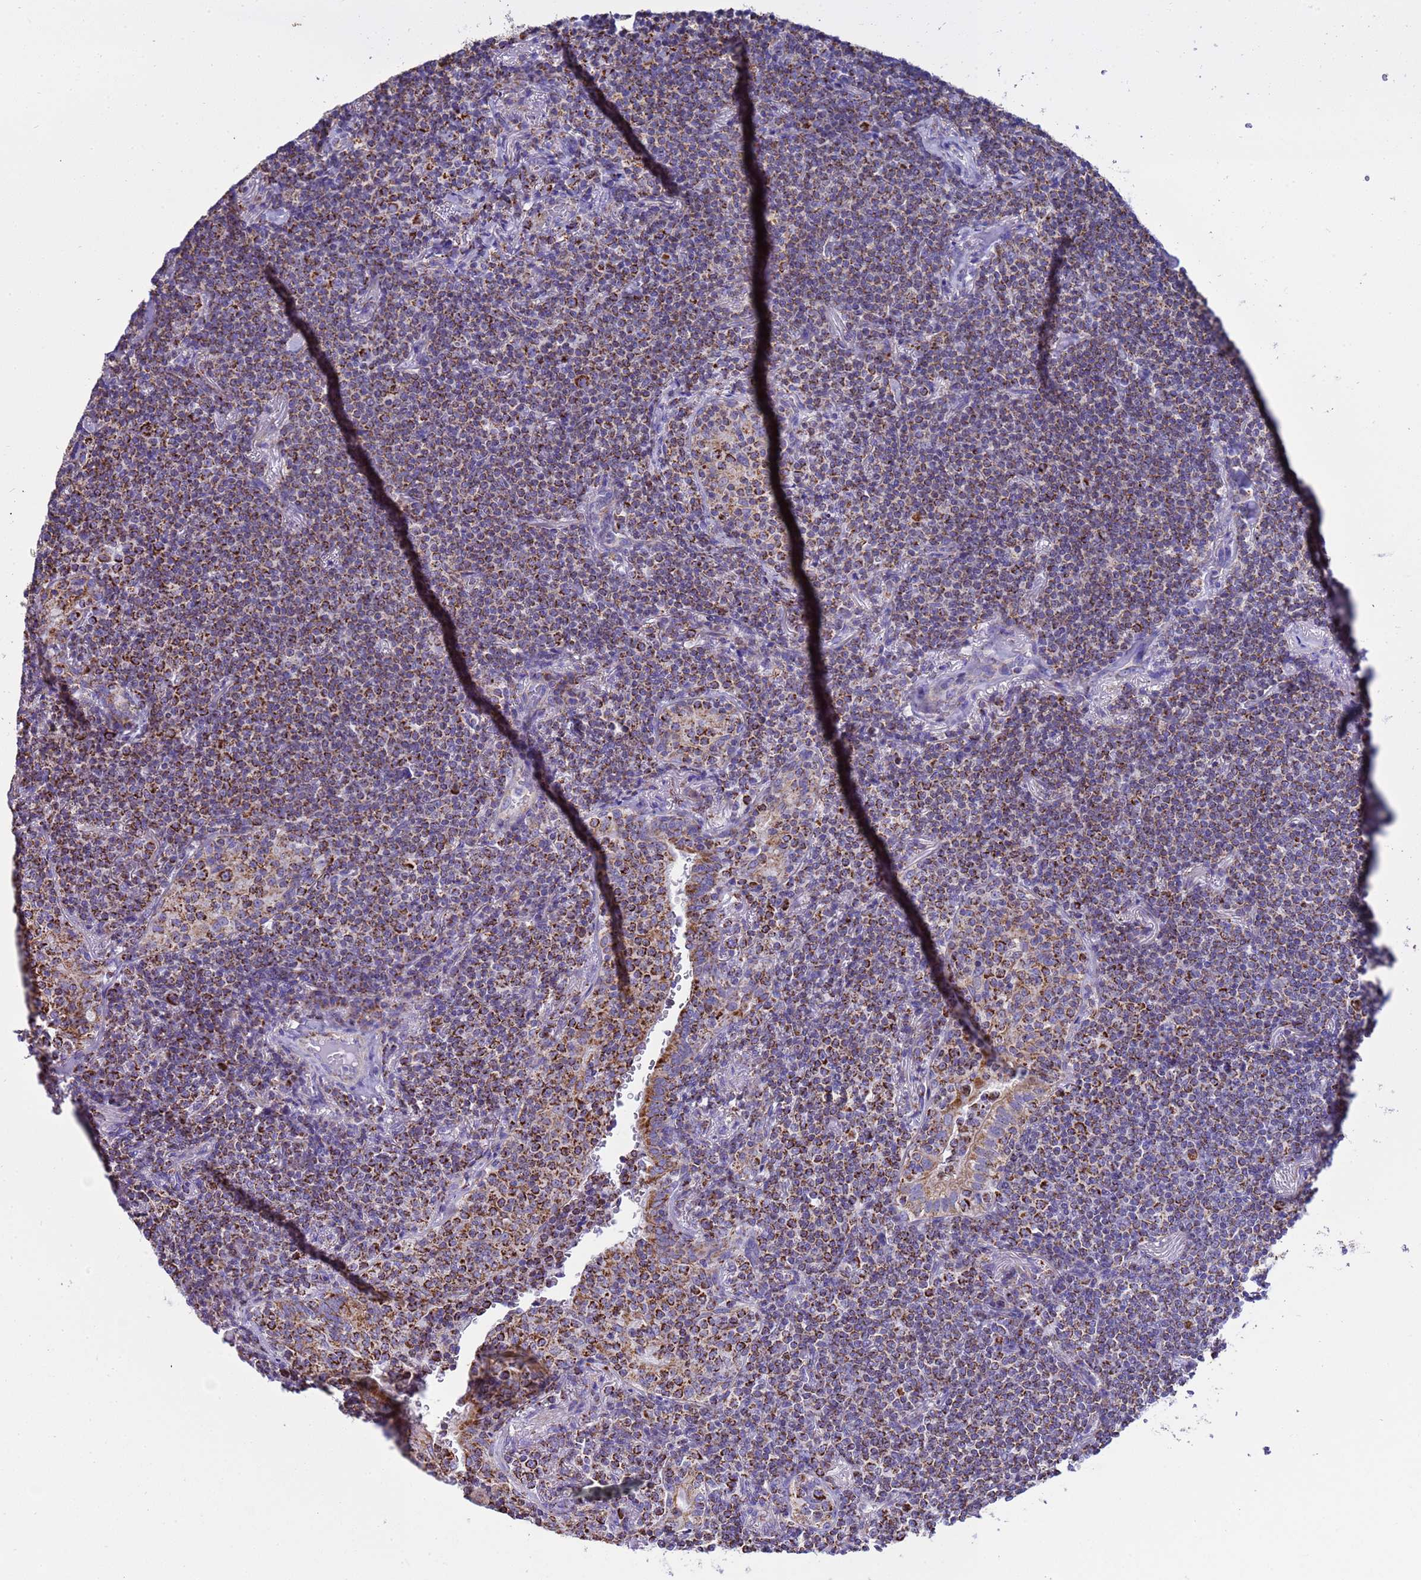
{"staining": {"intensity": "strong", "quantity": "25%-75%", "location": "cytoplasmic/membranous"}, "tissue": "lymphoma", "cell_type": "Tumor cells", "image_type": "cancer", "snomed": [{"axis": "morphology", "description": "Malignant lymphoma, non-Hodgkin's type, Low grade"}, {"axis": "topography", "description": "Lung"}], "caption": "Malignant lymphoma, non-Hodgkin's type (low-grade) stained with immunohistochemistry exhibits strong cytoplasmic/membranous expression in approximately 25%-75% of tumor cells.", "gene": "RNF165", "patient": {"sex": "female", "age": 71}}